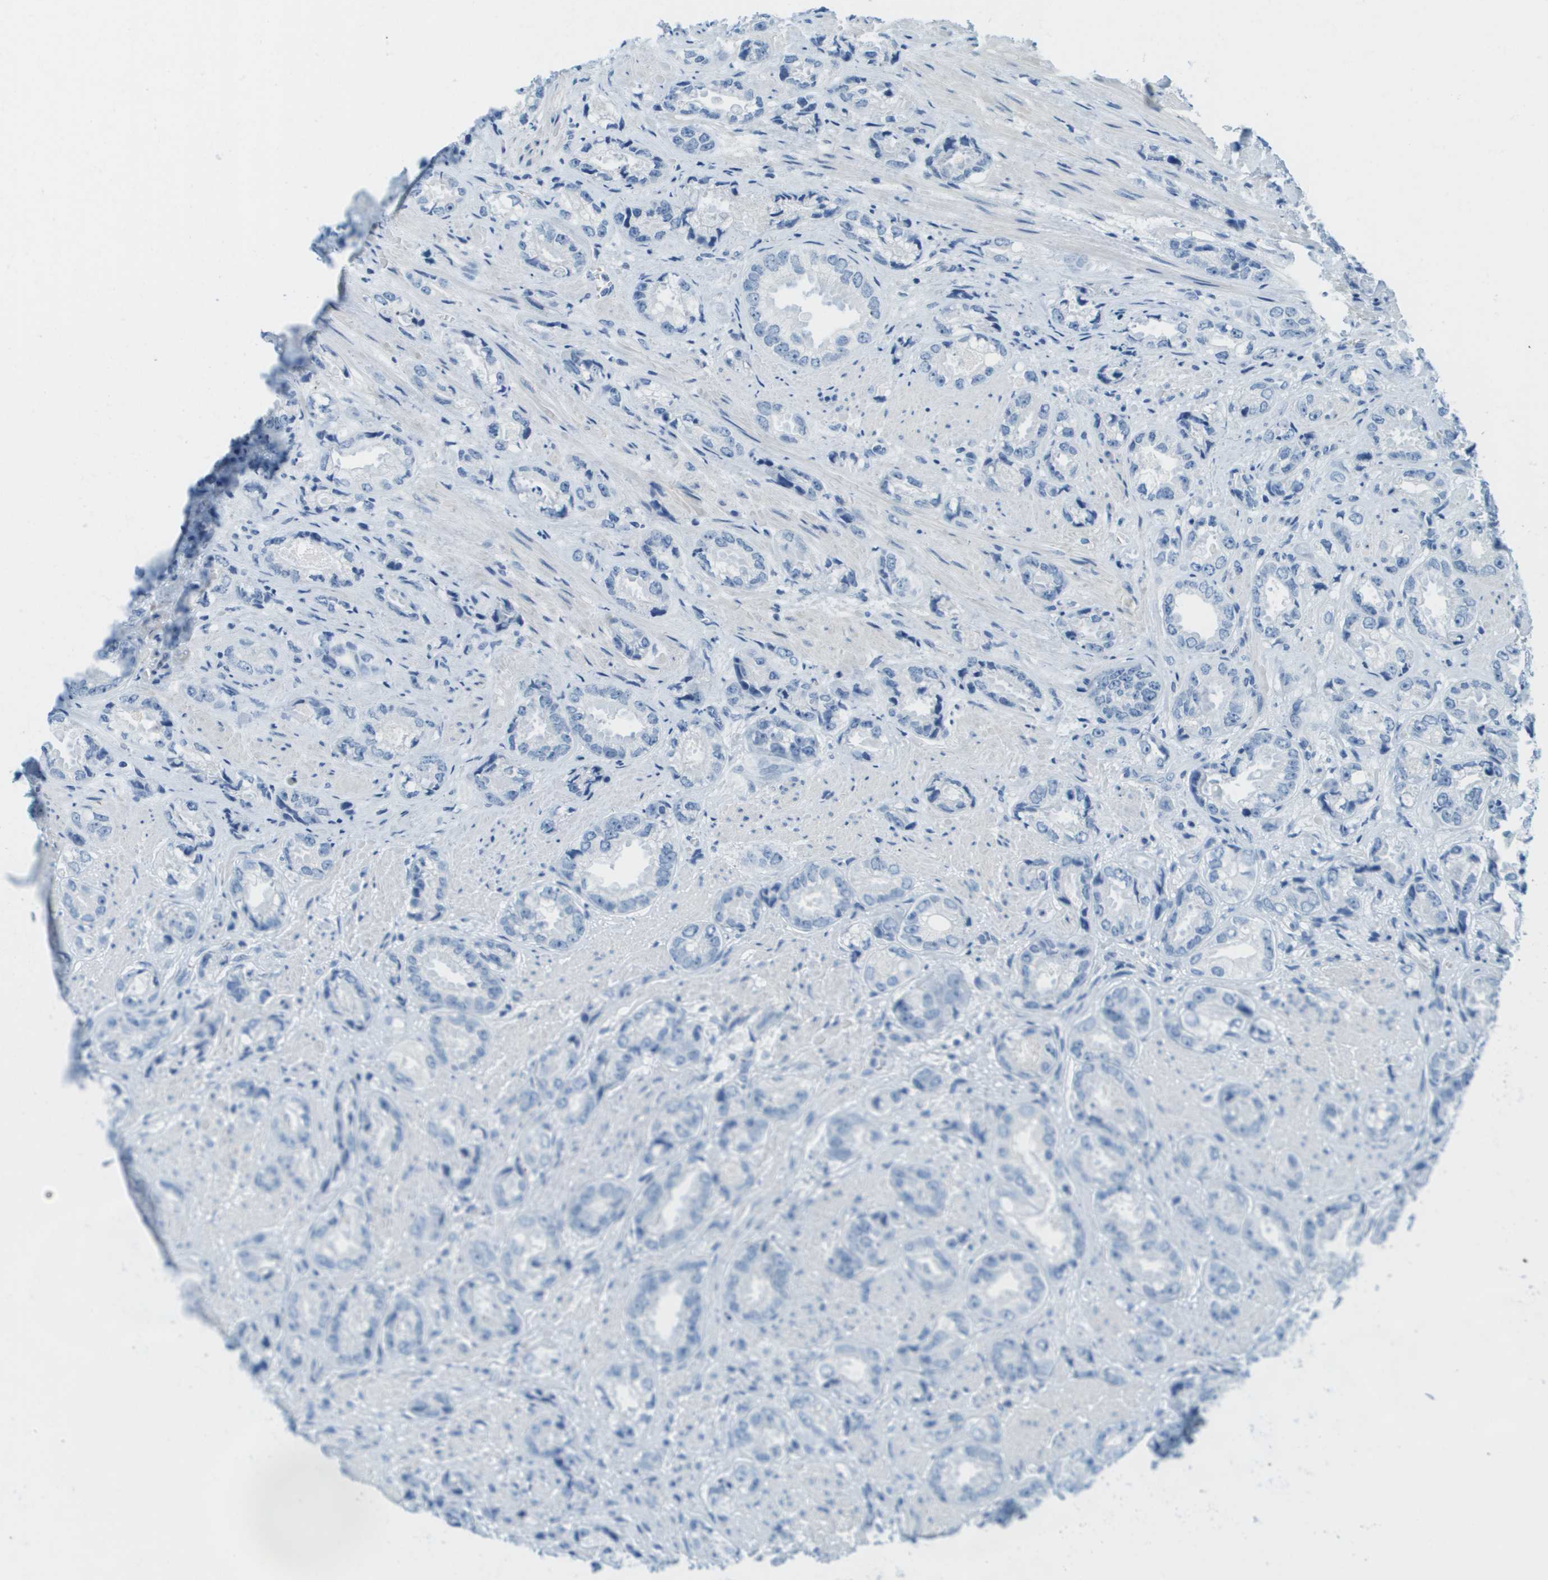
{"staining": {"intensity": "negative", "quantity": "none", "location": "none"}, "tissue": "prostate cancer", "cell_type": "Tumor cells", "image_type": "cancer", "snomed": [{"axis": "morphology", "description": "Adenocarcinoma, High grade"}, {"axis": "topography", "description": "Prostate"}], "caption": "Immunohistochemistry (IHC) image of prostate adenocarcinoma (high-grade) stained for a protein (brown), which exhibits no staining in tumor cells.", "gene": "CDHR2", "patient": {"sex": "male", "age": 61}}